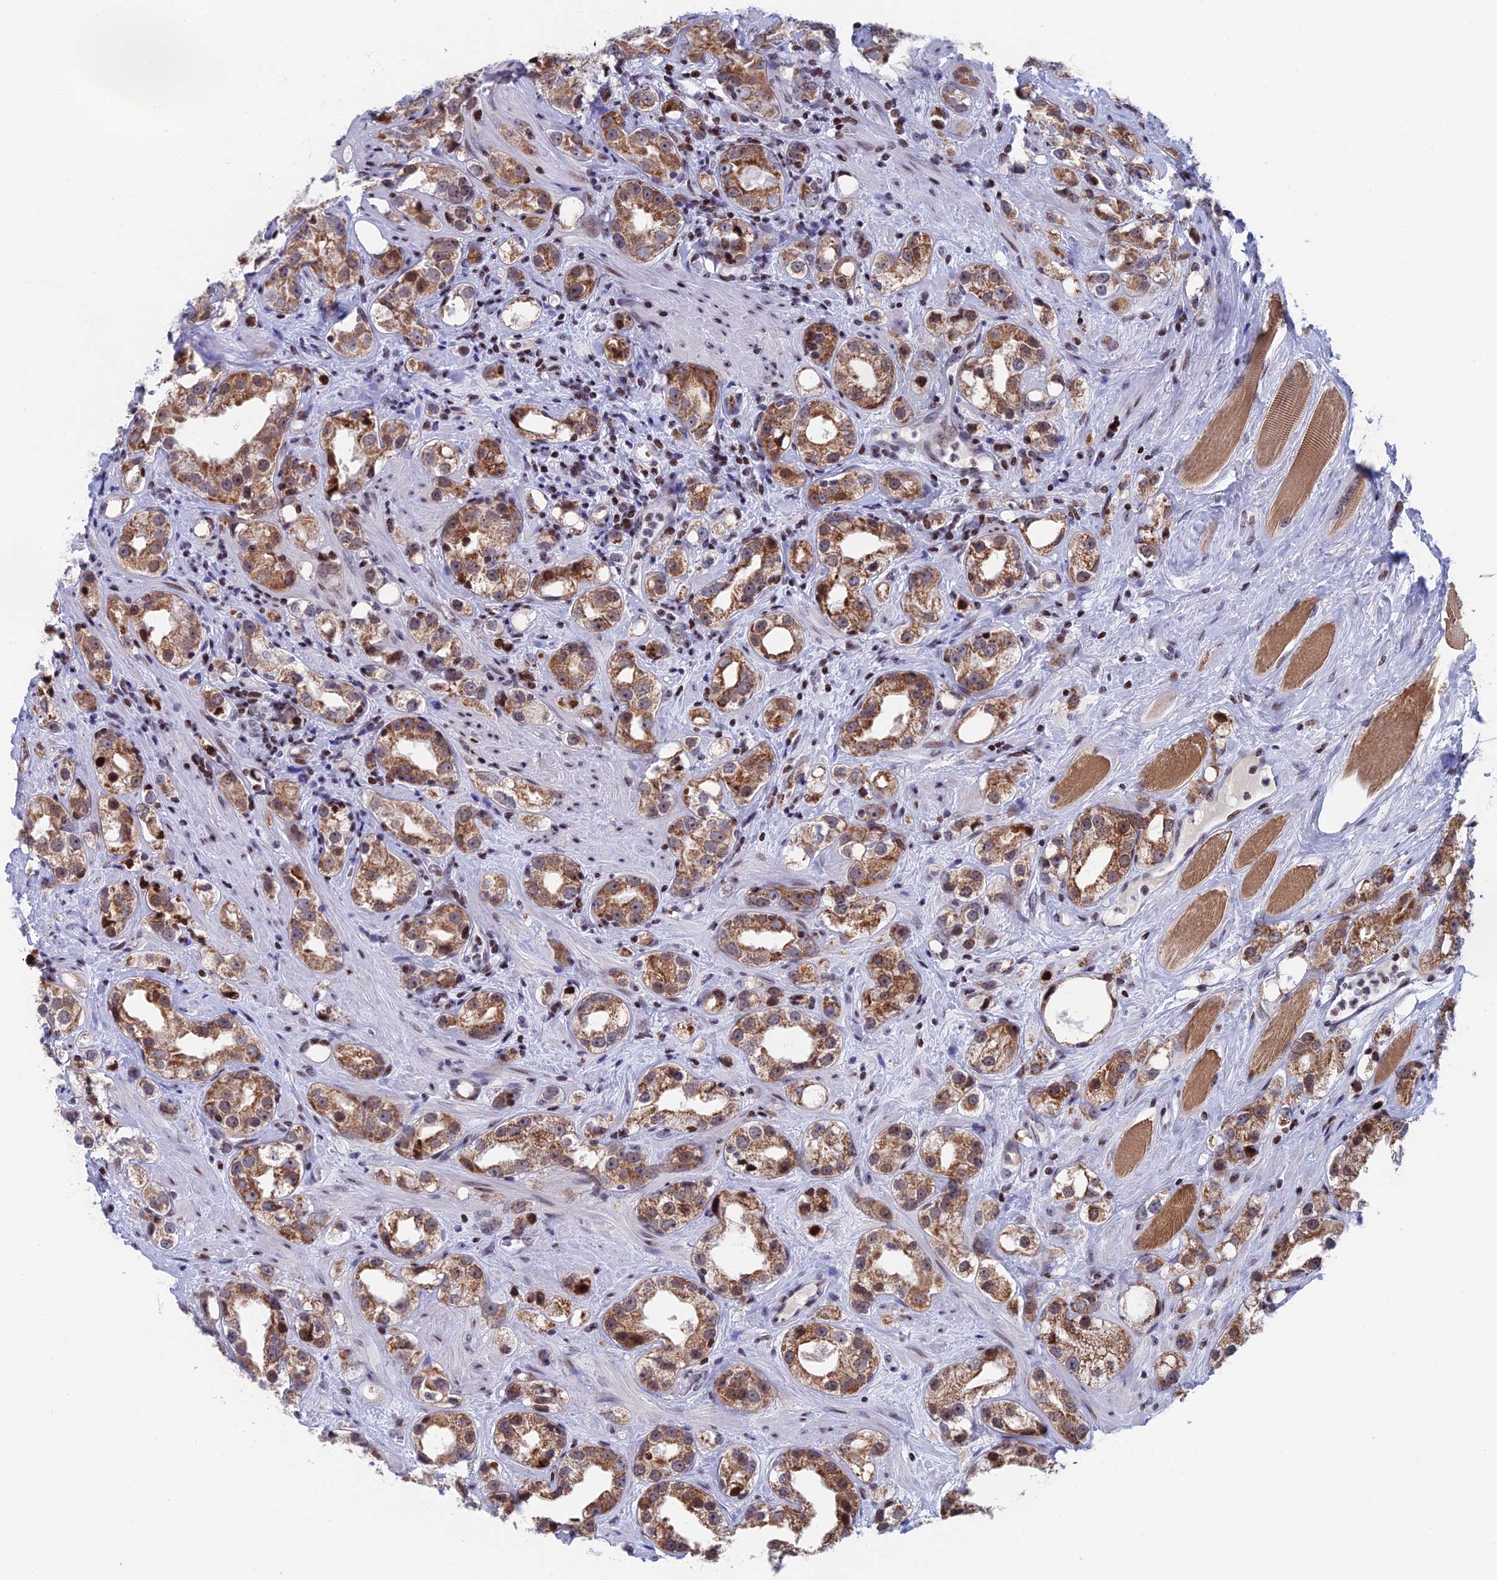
{"staining": {"intensity": "moderate", "quantity": ">75%", "location": "cytoplasmic/membranous,nuclear"}, "tissue": "prostate cancer", "cell_type": "Tumor cells", "image_type": "cancer", "snomed": [{"axis": "morphology", "description": "Adenocarcinoma, NOS"}, {"axis": "topography", "description": "Prostate"}], "caption": "IHC photomicrograph of neoplastic tissue: human prostate adenocarcinoma stained using IHC demonstrates medium levels of moderate protein expression localized specifically in the cytoplasmic/membranous and nuclear of tumor cells, appearing as a cytoplasmic/membranous and nuclear brown color.", "gene": "AFF3", "patient": {"sex": "male", "age": 79}}